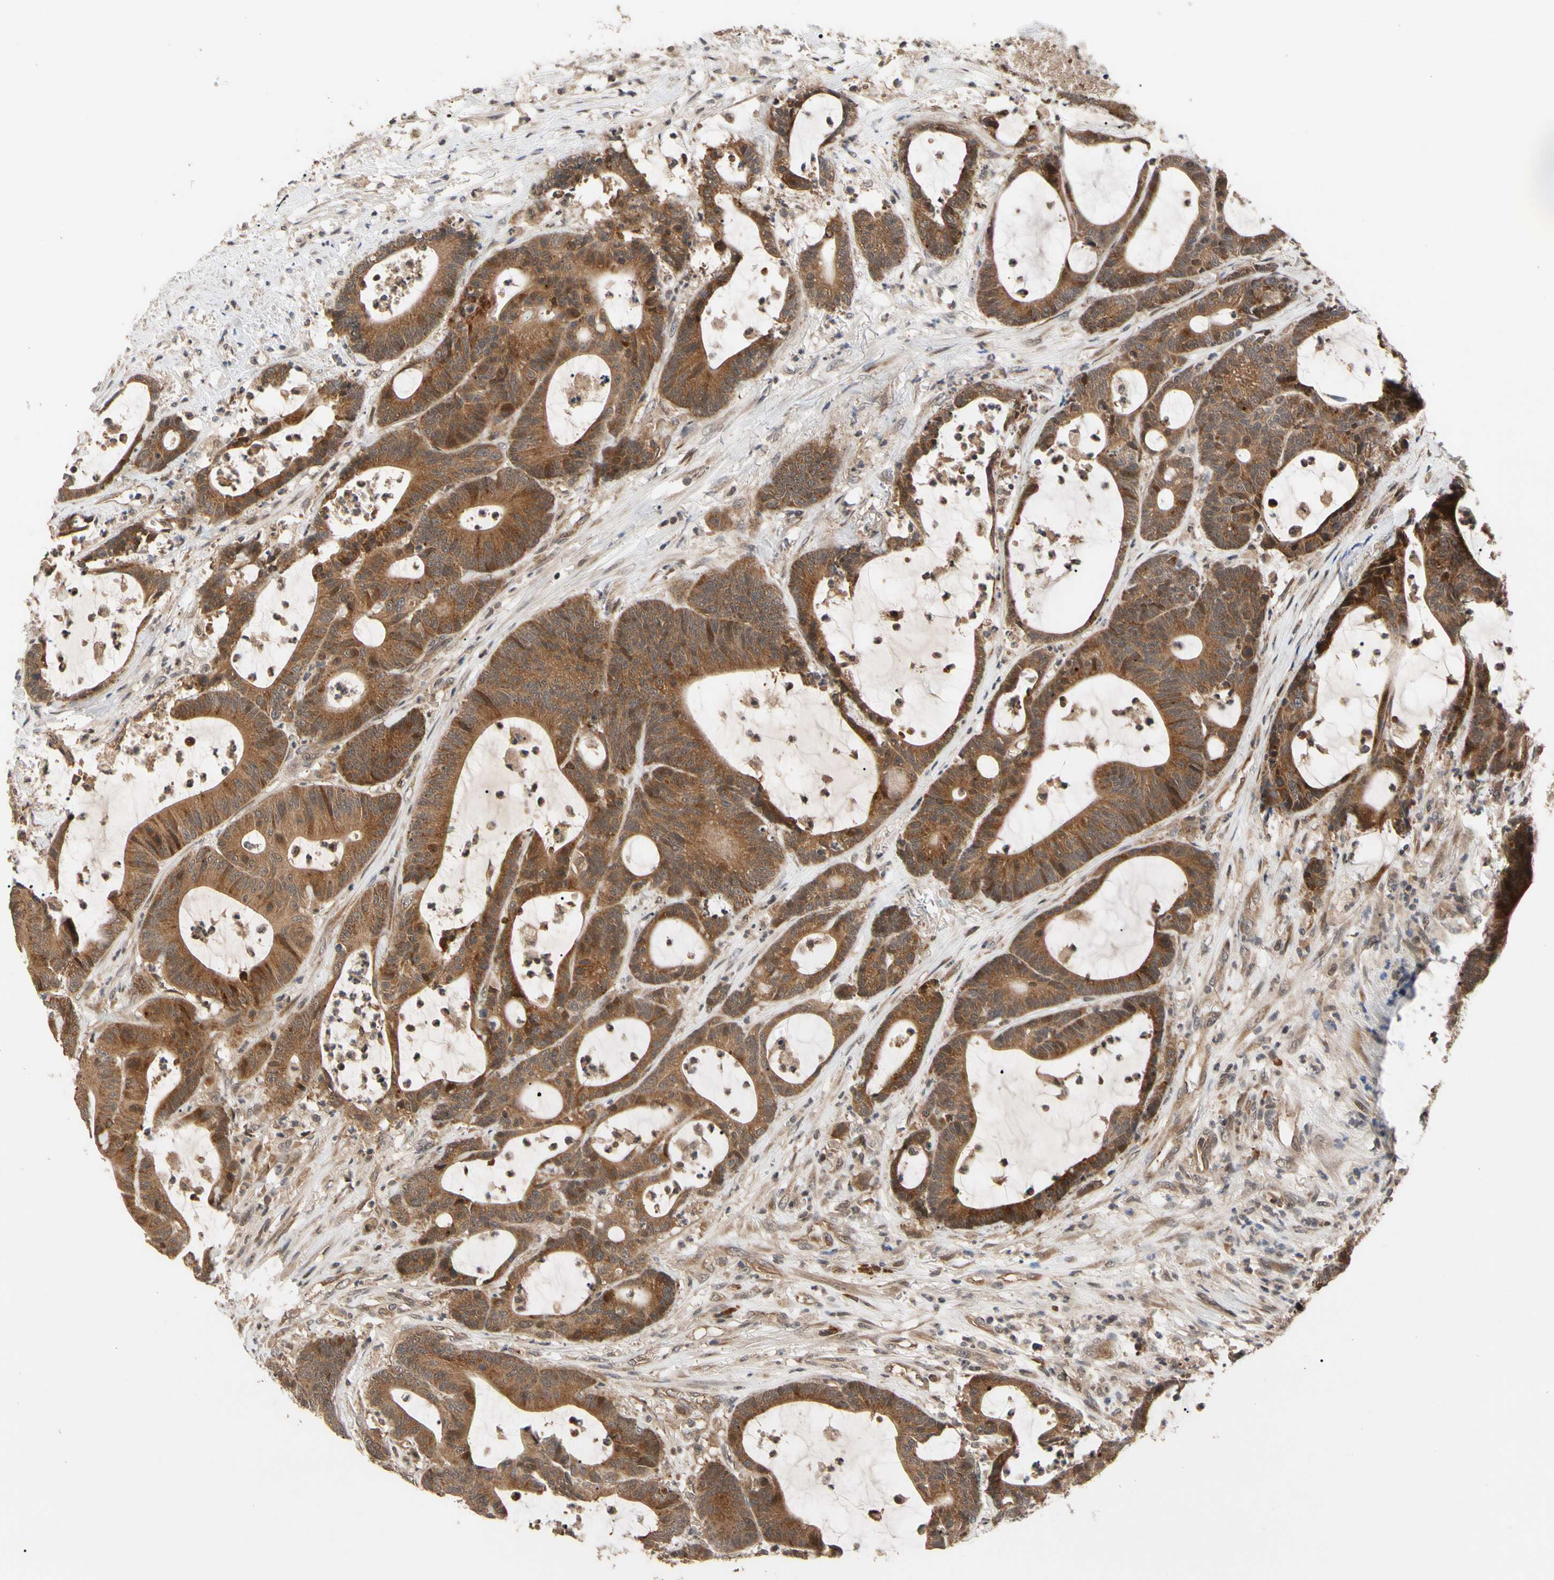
{"staining": {"intensity": "moderate", "quantity": ">75%", "location": "cytoplasmic/membranous"}, "tissue": "colorectal cancer", "cell_type": "Tumor cells", "image_type": "cancer", "snomed": [{"axis": "morphology", "description": "Adenocarcinoma, NOS"}, {"axis": "topography", "description": "Colon"}], "caption": "Protein staining reveals moderate cytoplasmic/membranous staining in about >75% of tumor cells in adenocarcinoma (colorectal).", "gene": "CYTIP", "patient": {"sex": "female", "age": 84}}